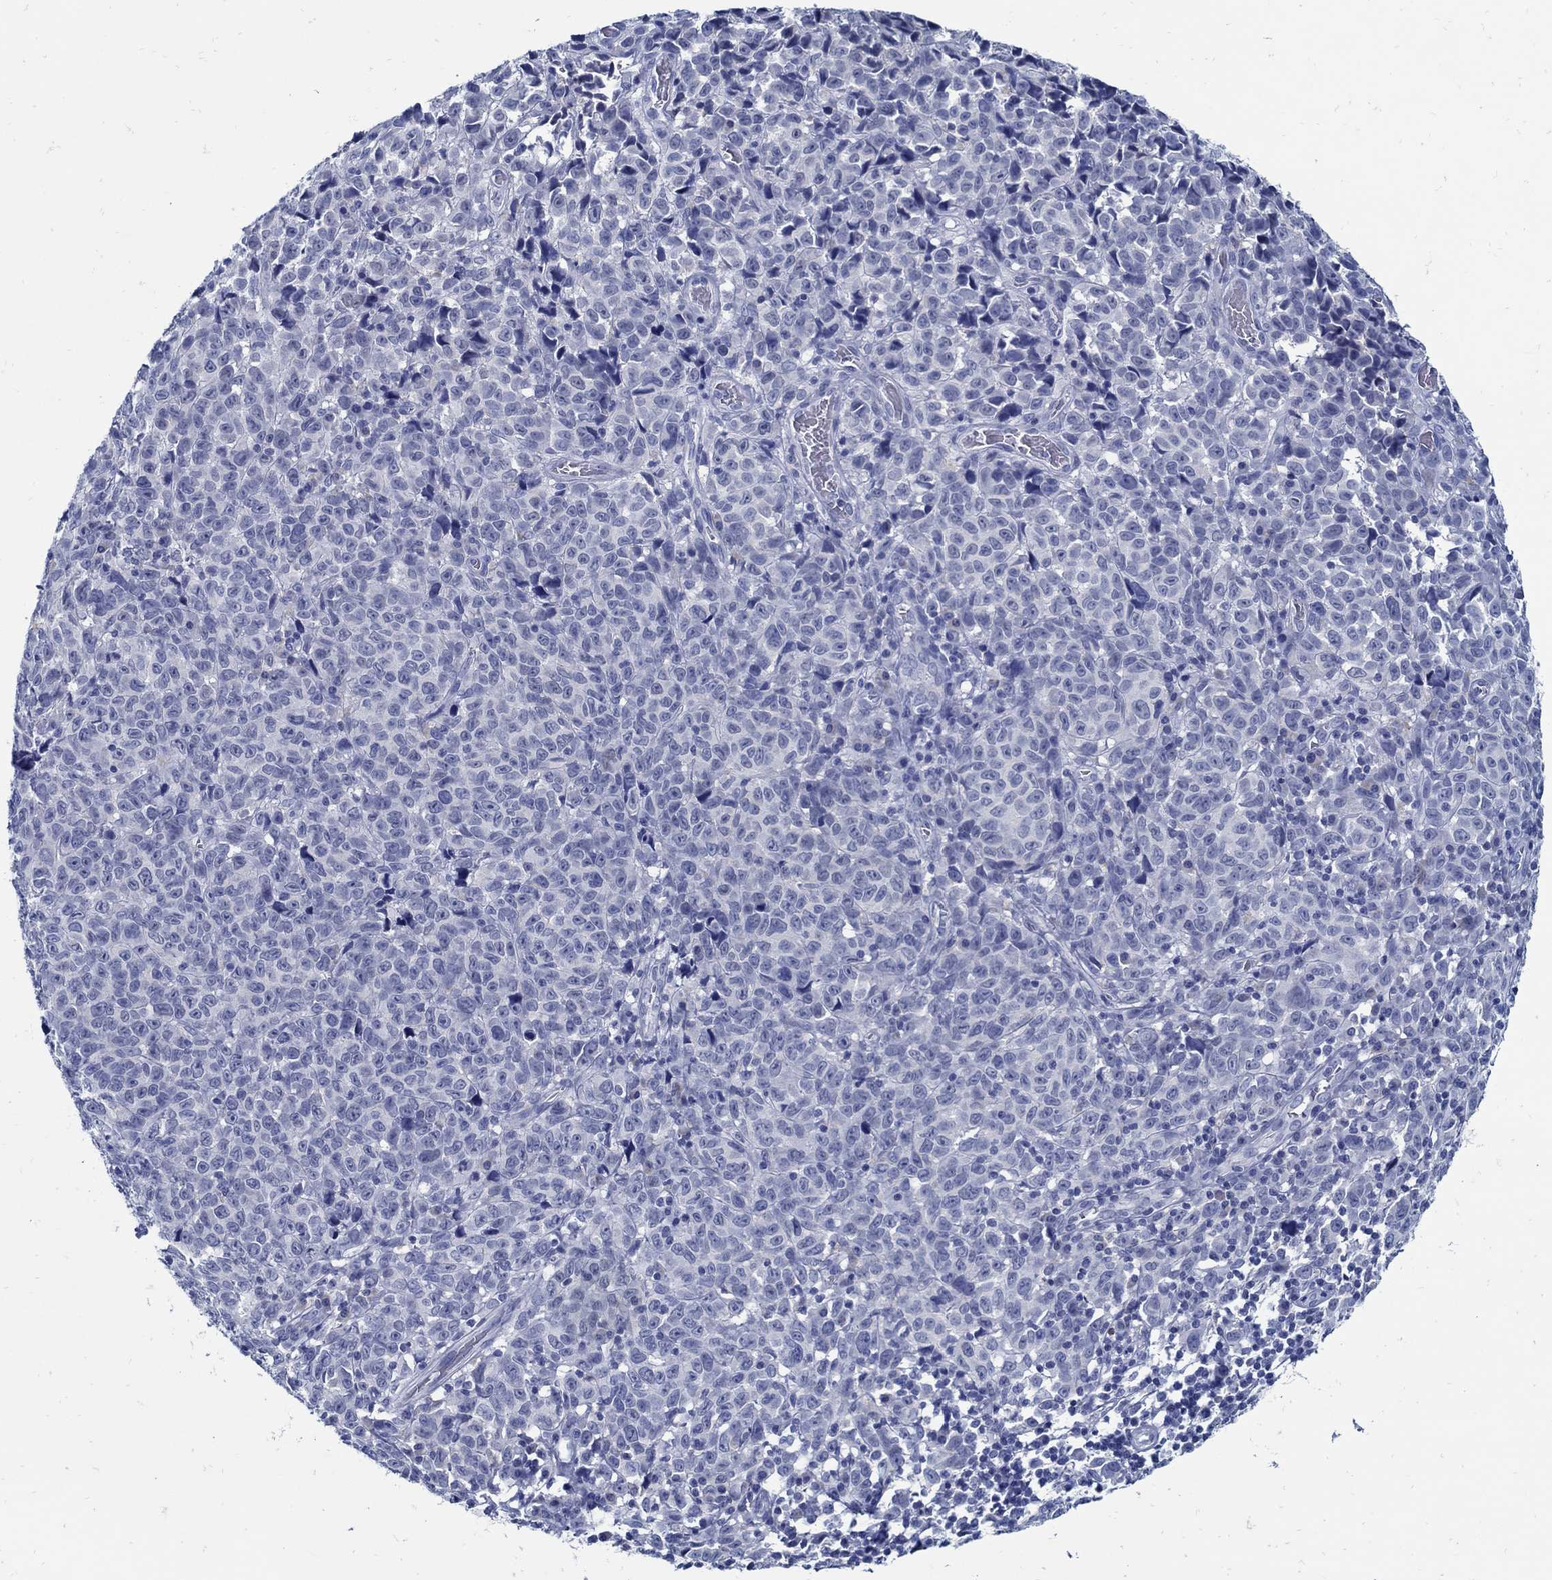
{"staining": {"intensity": "negative", "quantity": "none", "location": "none"}, "tissue": "melanoma", "cell_type": "Tumor cells", "image_type": "cancer", "snomed": [{"axis": "morphology", "description": "Malignant melanoma, NOS"}, {"axis": "topography", "description": "Vulva, labia, clitoris and Bartholin´s gland, NO"}], "caption": "A high-resolution image shows IHC staining of melanoma, which displays no significant expression in tumor cells. (DAB (3,3'-diaminobenzidine) IHC, high magnification).", "gene": "PAX9", "patient": {"sex": "female", "age": 75}}